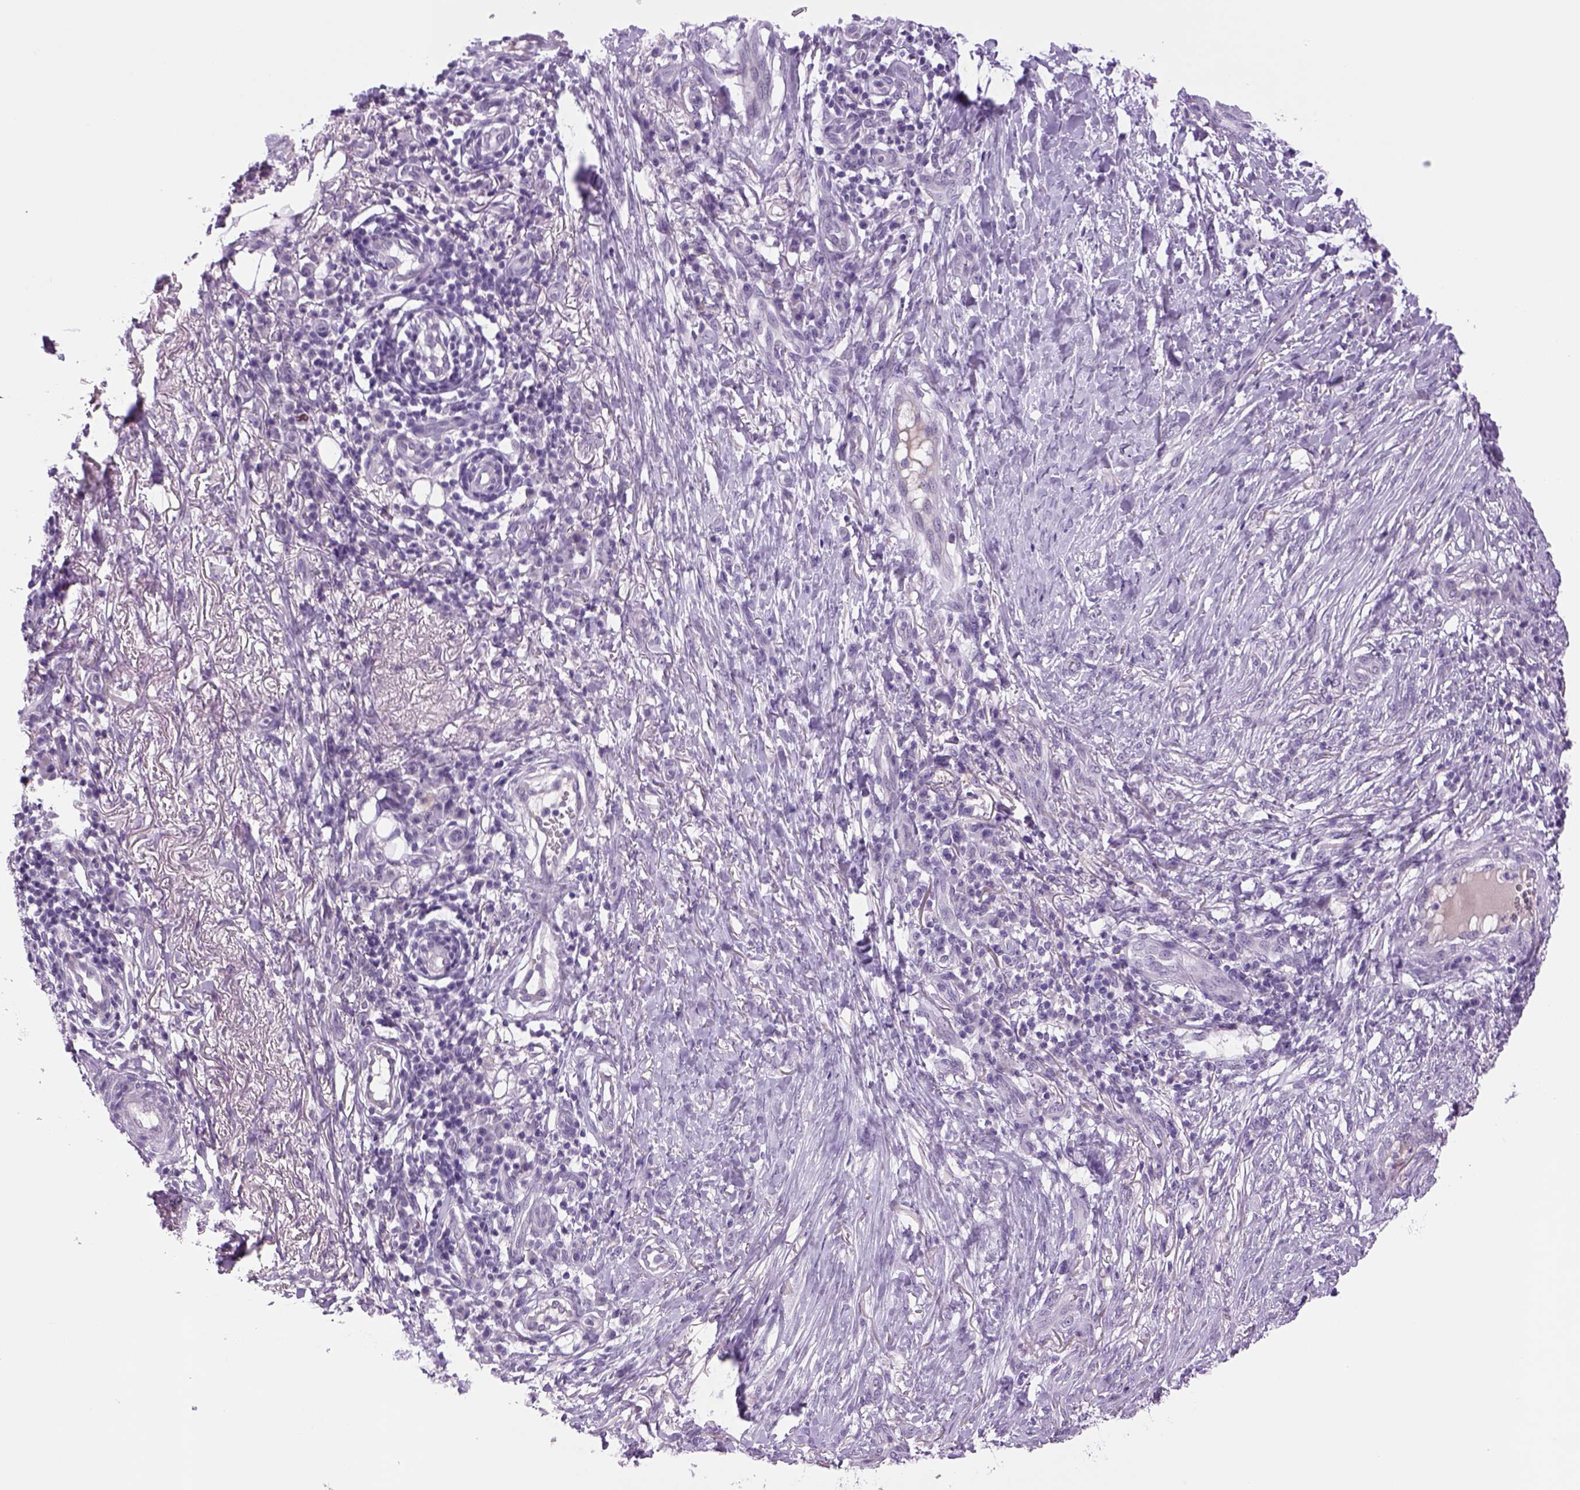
{"staining": {"intensity": "negative", "quantity": "none", "location": "none"}, "tissue": "skin cancer", "cell_type": "Tumor cells", "image_type": "cancer", "snomed": [{"axis": "morphology", "description": "Squamous cell carcinoma, NOS"}, {"axis": "topography", "description": "Skin"}], "caption": "Micrograph shows no significant protein expression in tumor cells of squamous cell carcinoma (skin). (DAB immunohistochemistry, high magnification).", "gene": "DBH", "patient": {"sex": "male", "age": 70}}